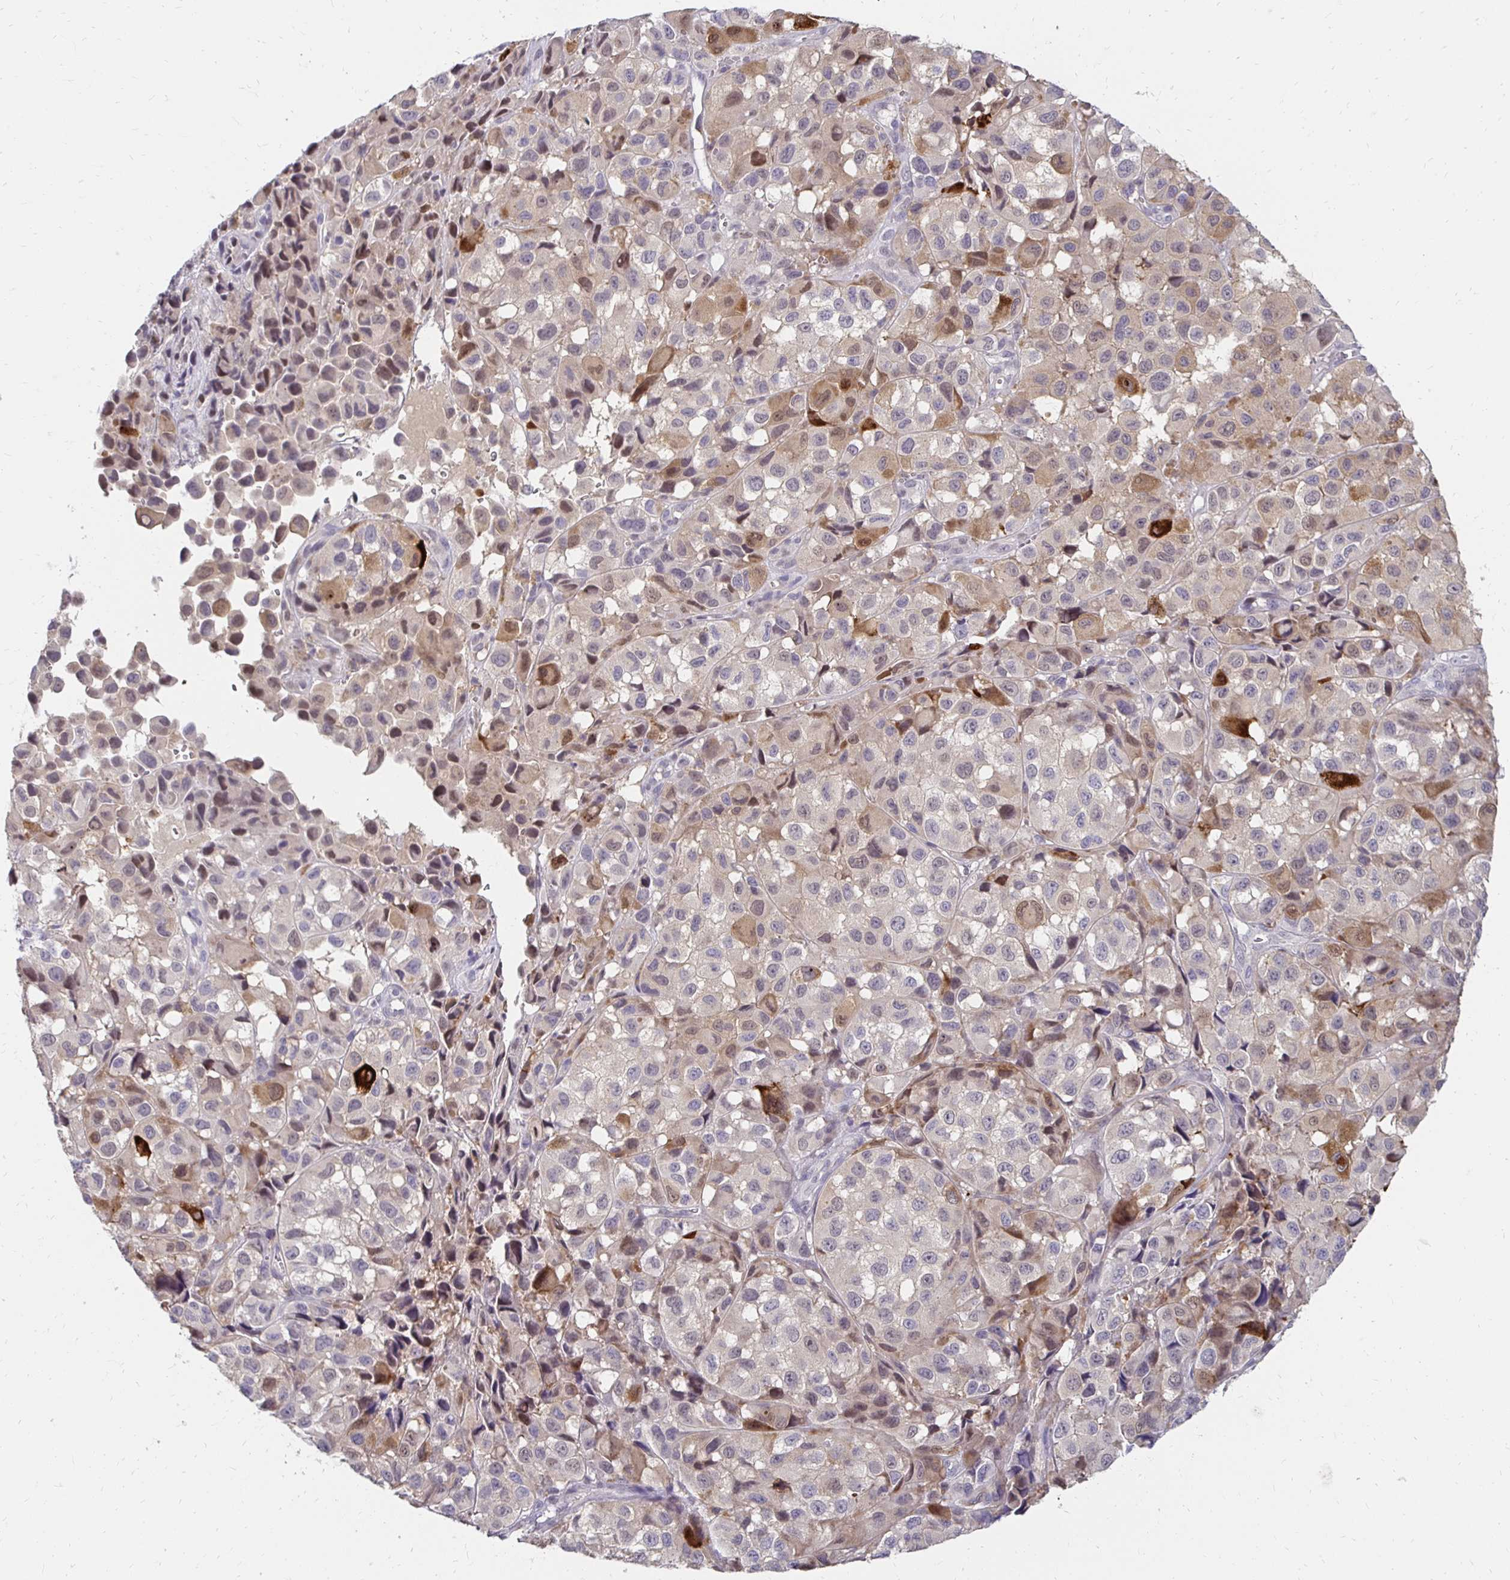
{"staining": {"intensity": "weak", "quantity": "<25%", "location": "cytoplasmic/membranous,nuclear"}, "tissue": "melanoma", "cell_type": "Tumor cells", "image_type": "cancer", "snomed": [{"axis": "morphology", "description": "Malignant melanoma, NOS"}, {"axis": "topography", "description": "Skin"}], "caption": "Histopathology image shows no protein staining in tumor cells of melanoma tissue.", "gene": "PADI2", "patient": {"sex": "male", "age": 93}}